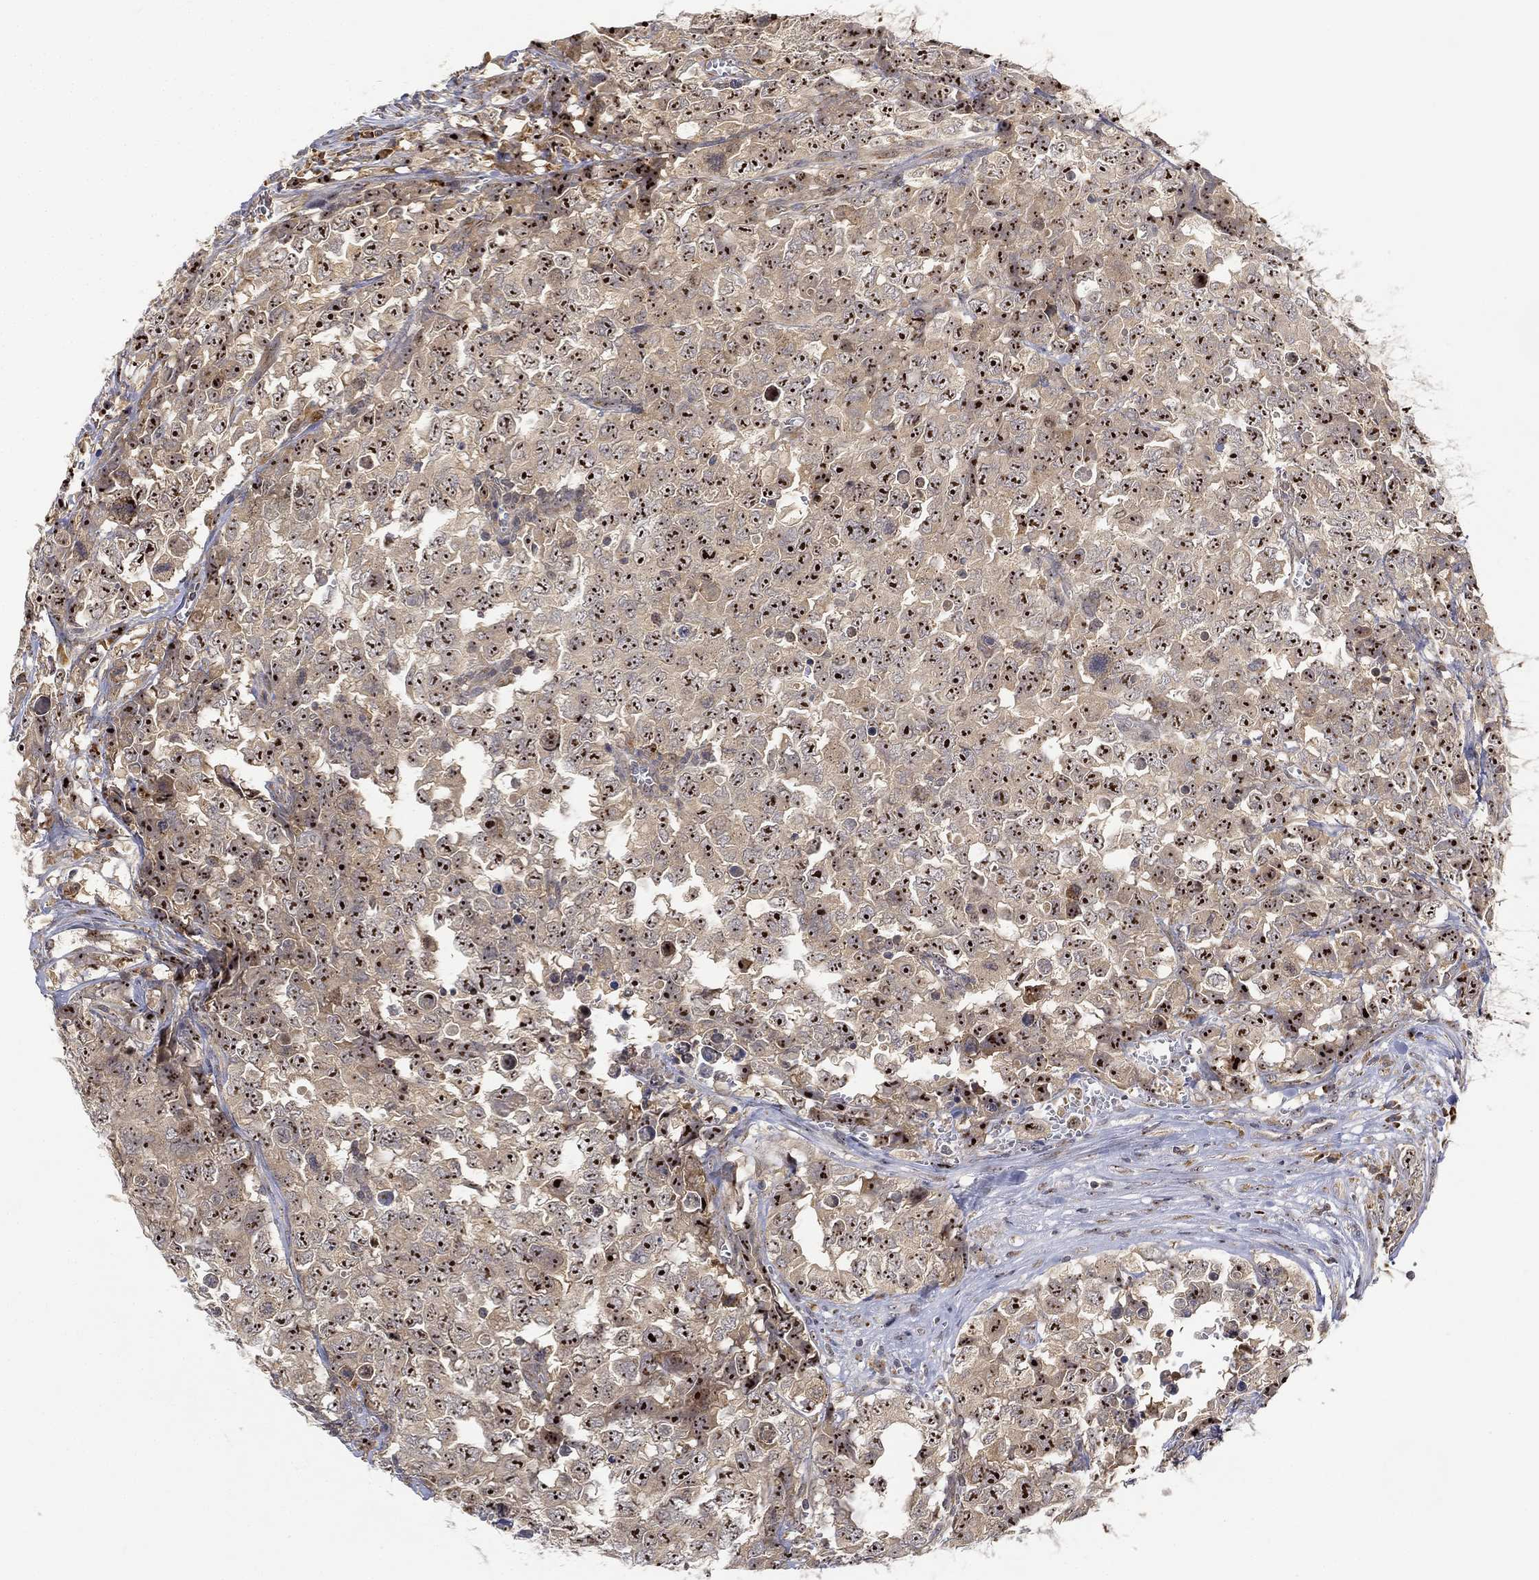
{"staining": {"intensity": "moderate", "quantity": ">75%", "location": "nuclear"}, "tissue": "testis cancer", "cell_type": "Tumor cells", "image_type": "cancer", "snomed": [{"axis": "morphology", "description": "Carcinoma, Embryonal, NOS"}, {"axis": "topography", "description": "Testis"}], "caption": "Immunohistochemical staining of testis cancer (embryonal carcinoma) exhibits medium levels of moderate nuclear protein positivity in approximately >75% of tumor cells. (Brightfield microscopy of DAB IHC at high magnification).", "gene": "FAM104A", "patient": {"sex": "male", "age": 23}}